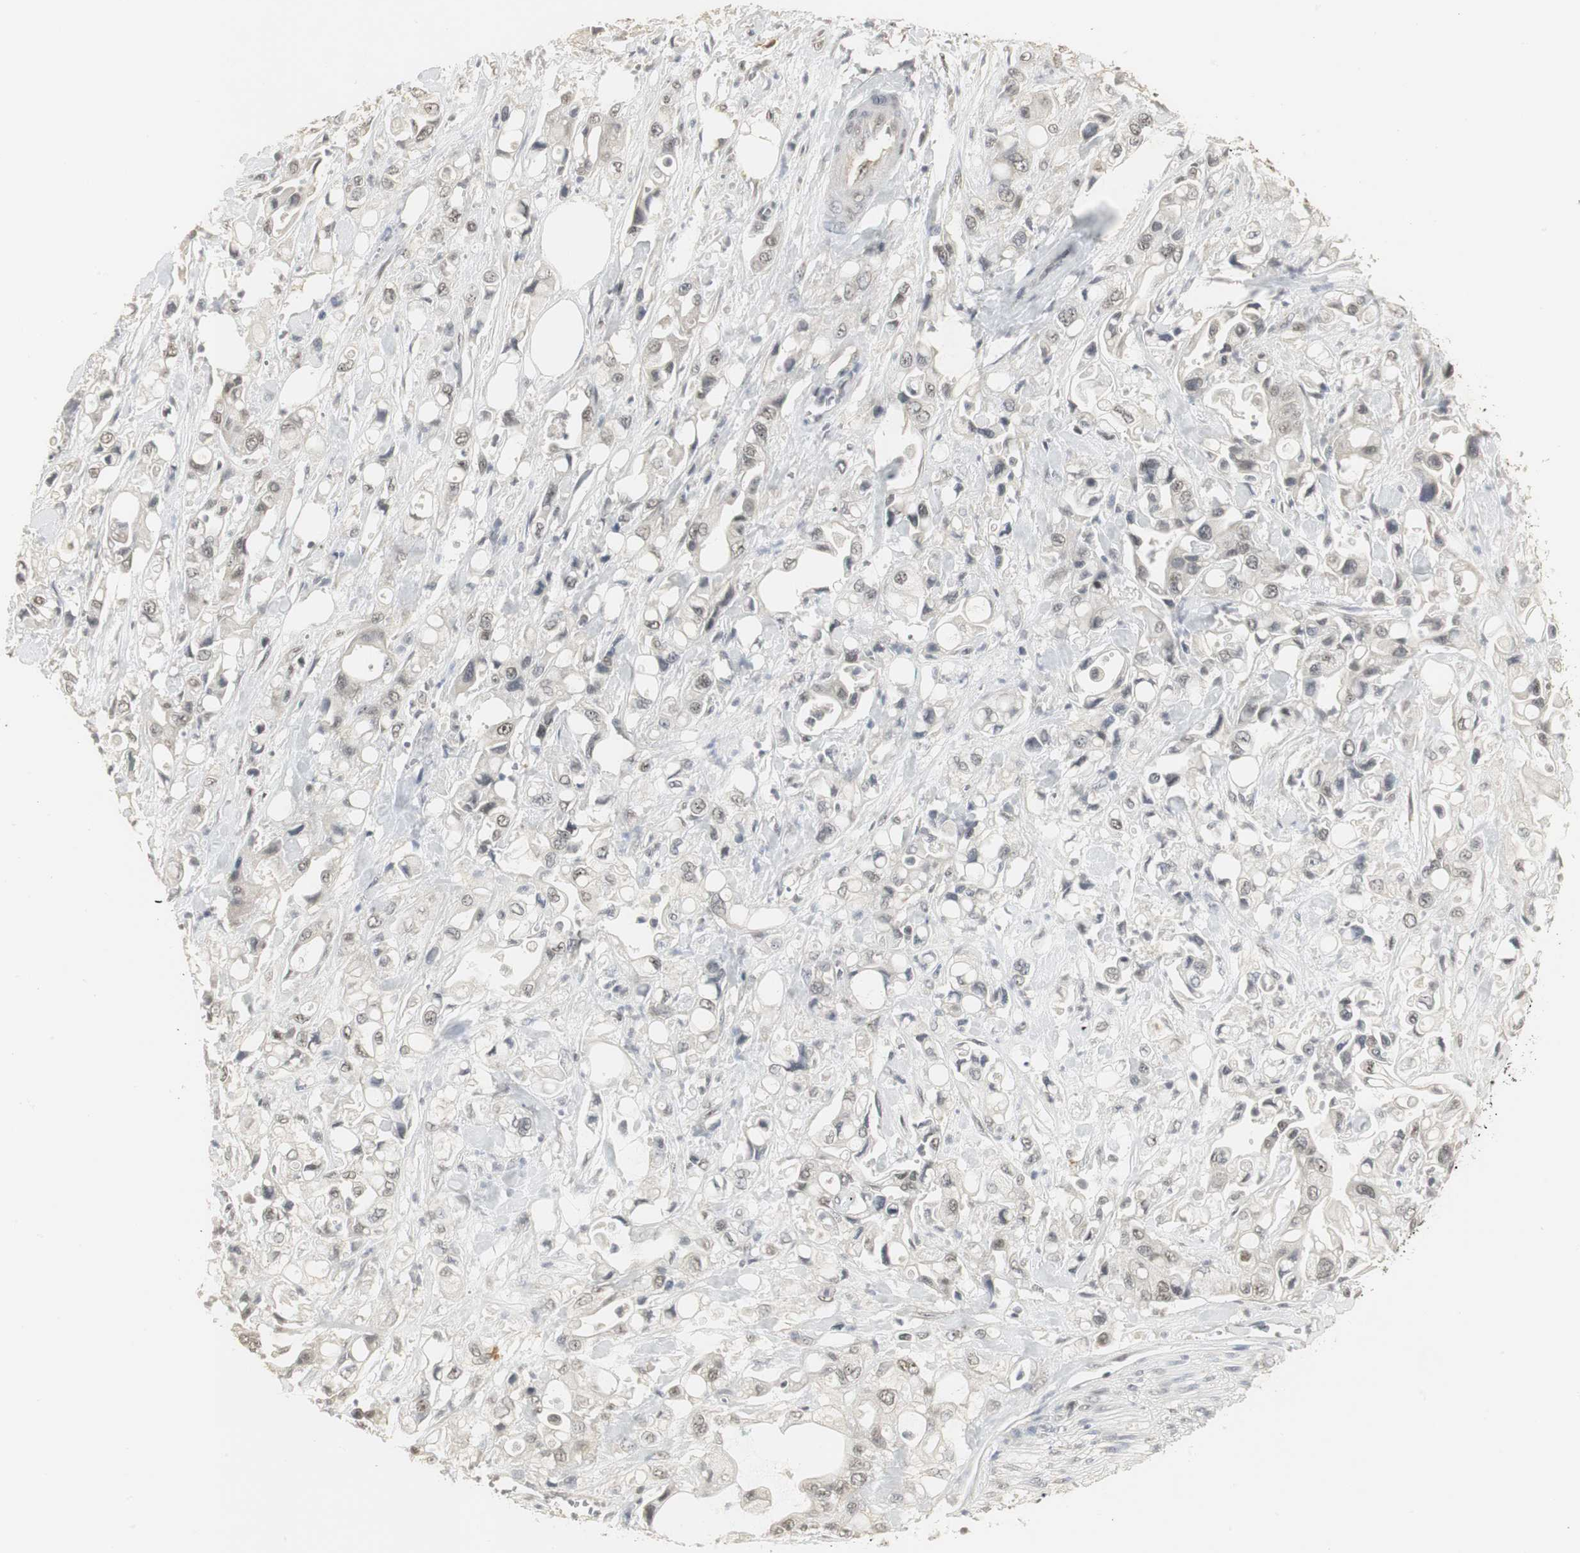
{"staining": {"intensity": "weak", "quantity": "<25%", "location": "nuclear"}, "tissue": "pancreatic cancer", "cell_type": "Tumor cells", "image_type": "cancer", "snomed": [{"axis": "morphology", "description": "Adenocarcinoma, NOS"}, {"axis": "topography", "description": "Pancreas"}], "caption": "Histopathology image shows no protein staining in tumor cells of adenocarcinoma (pancreatic) tissue.", "gene": "ELOA", "patient": {"sex": "male", "age": 70}}